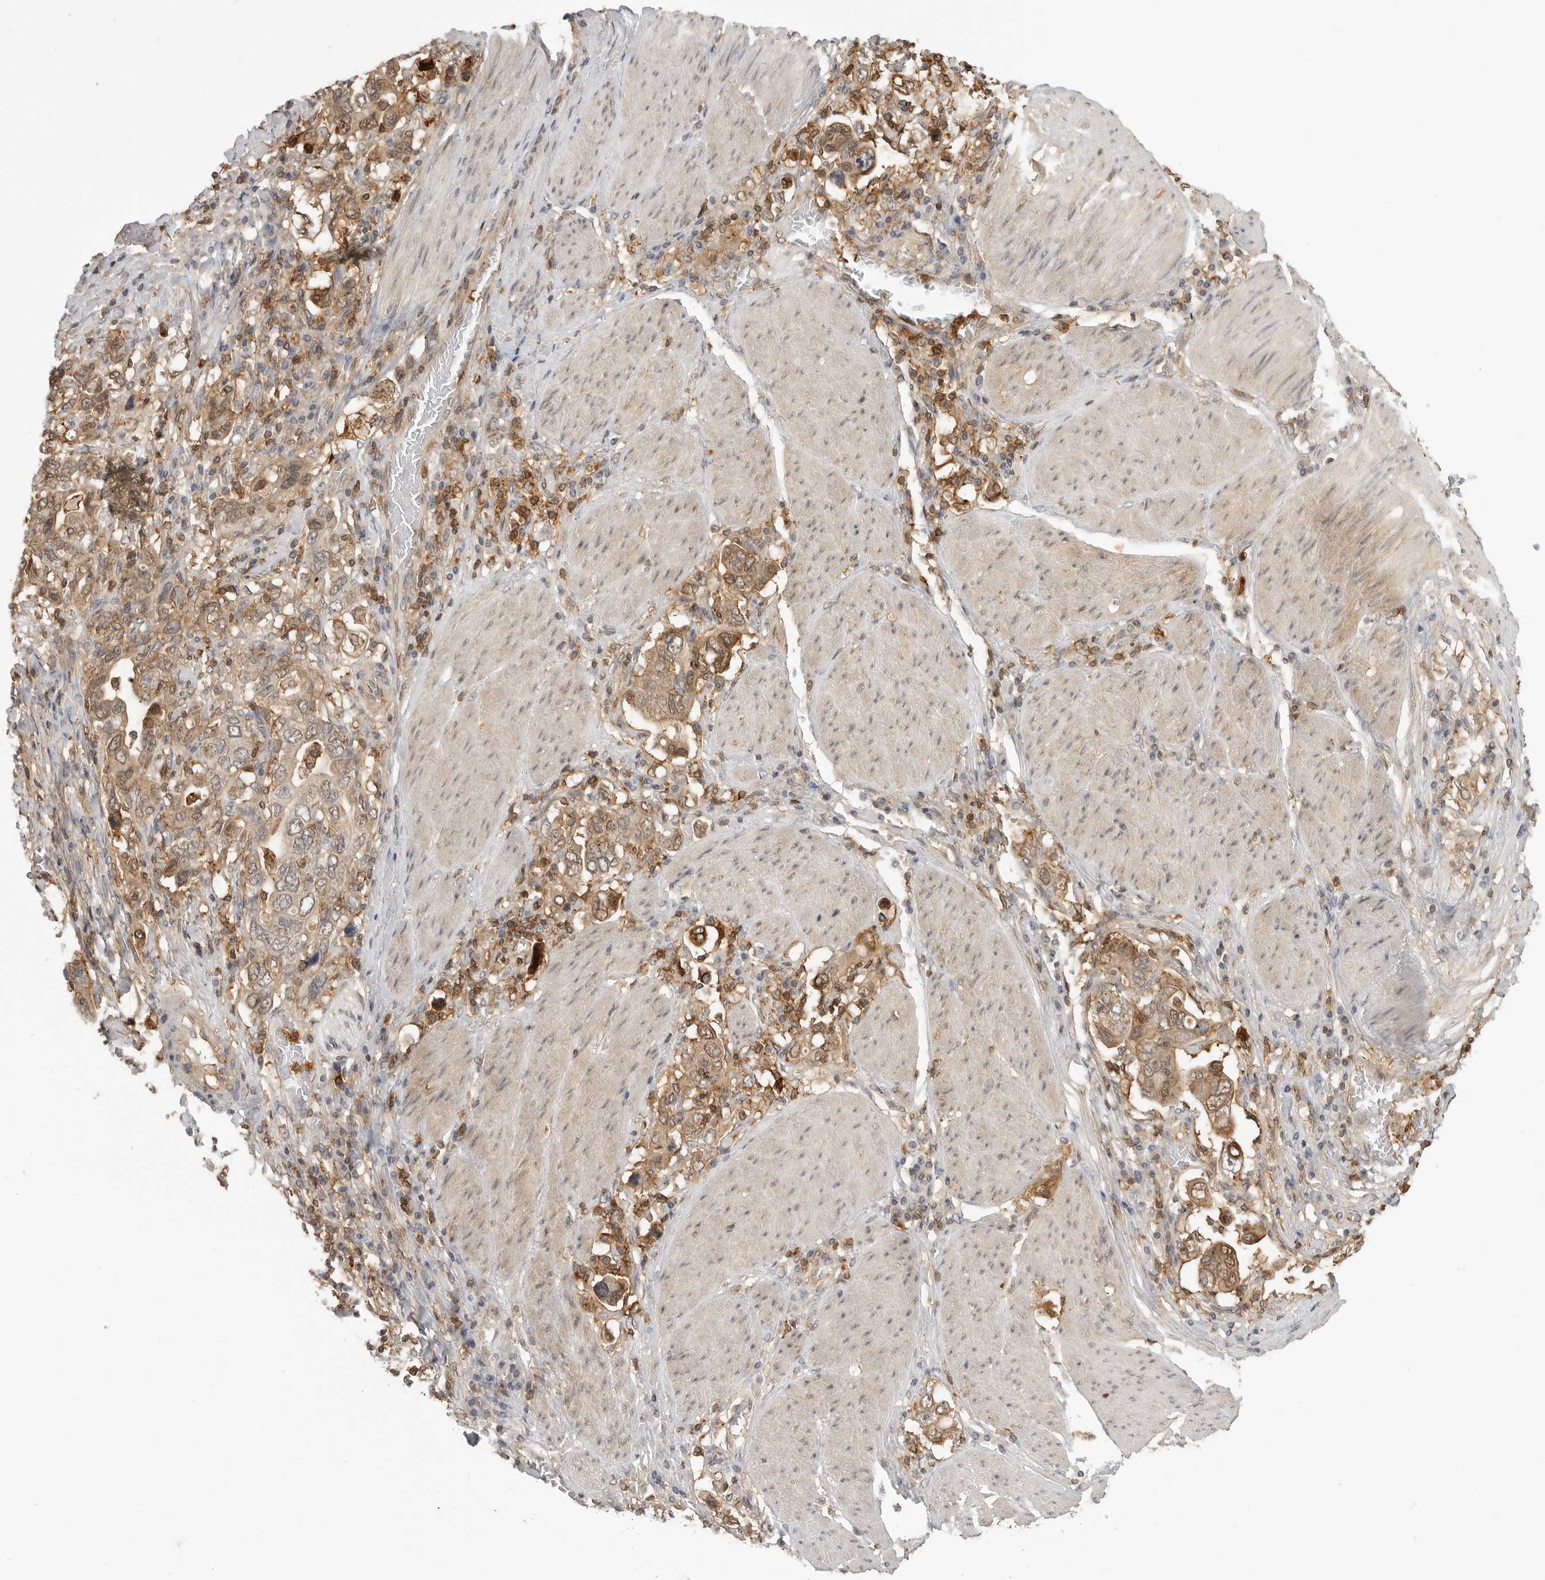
{"staining": {"intensity": "moderate", "quantity": ">75%", "location": "cytoplasmic/membranous,nuclear"}, "tissue": "stomach cancer", "cell_type": "Tumor cells", "image_type": "cancer", "snomed": [{"axis": "morphology", "description": "Adenocarcinoma, NOS"}, {"axis": "topography", "description": "Stomach, upper"}], "caption": "A photomicrograph of stomach adenocarcinoma stained for a protein reveals moderate cytoplasmic/membranous and nuclear brown staining in tumor cells. The staining was performed using DAB, with brown indicating positive protein expression. Nuclei are stained blue with hematoxylin.", "gene": "ANXA11", "patient": {"sex": "male", "age": 62}}